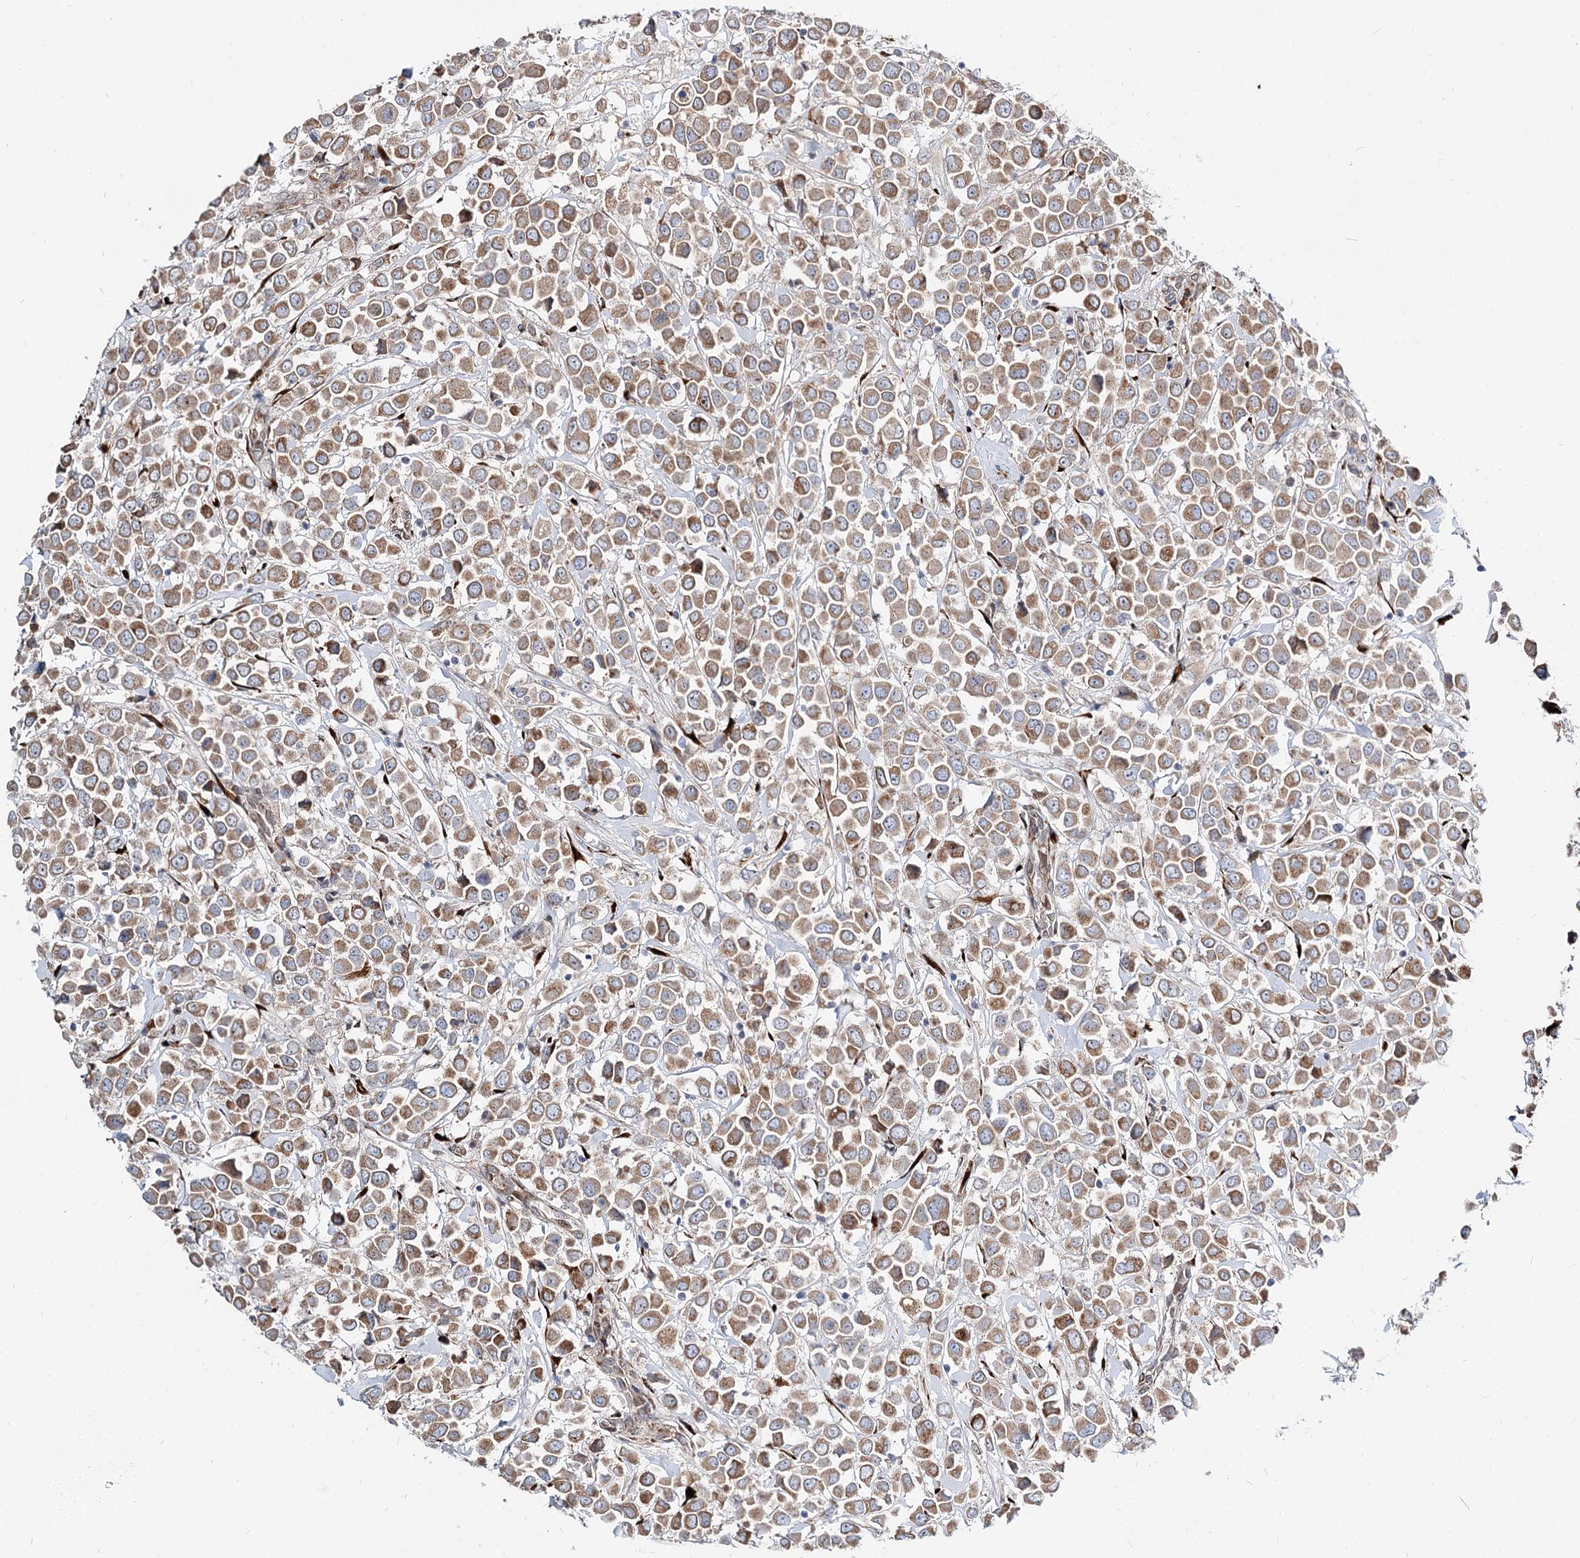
{"staining": {"intensity": "moderate", "quantity": ">75%", "location": "cytoplasmic/membranous"}, "tissue": "breast cancer", "cell_type": "Tumor cells", "image_type": "cancer", "snomed": [{"axis": "morphology", "description": "Duct carcinoma"}, {"axis": "topography", "description": "Breast"}], "caption": "IHC image of neoplastic tissue: human intraductal carcinoma (breast) stained using immunohistochemistry demonstrates medium levels of moderate protein expression localized specifically in the cytoplasmic/membranous of tumor cells, appearing as a cytoplasmic/membranous brown color.", "gene": "SPART", "patient": {"sex": "female", "age": 61}}